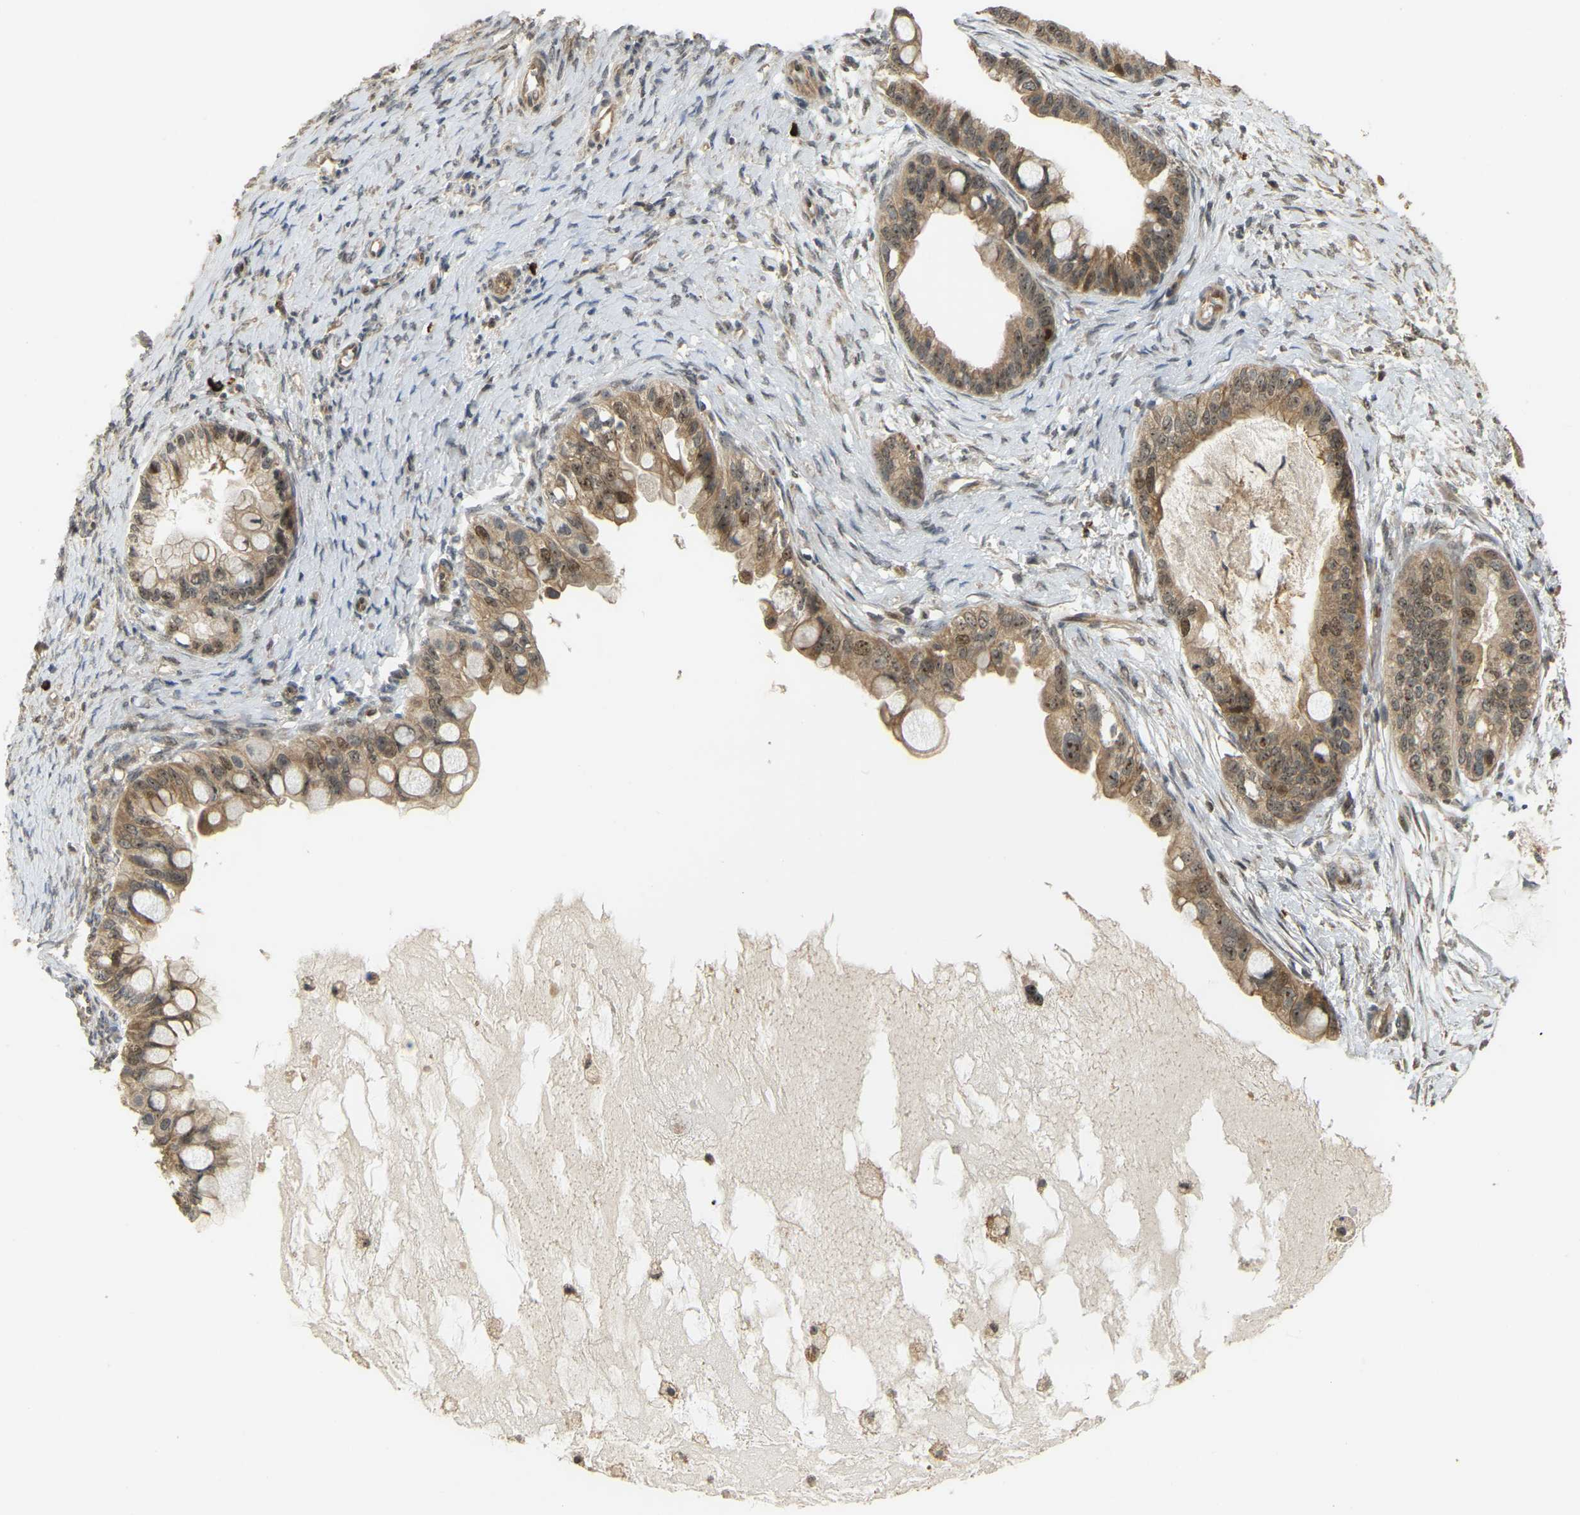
{"staining": {"intensity": "moderate", "quantity": ">75%", "location": "cytoplasmic/membranous,nuclear"}, "tissue": "ovarian cancer", "cell_type": "Tumor cells", "image_type": "cancer", "snomed": [{"axis": "morphology", "description": "Cystadenocarcinoma, mucinous, NOS"}, {"axis": "topography", "description": "Ovary"}], "caption": "Ovarian cancer (mucinous cystadenocarcinoma) stained for a protein shows moderate cytoplasmic/membranous and nuclear positivity in tumor cells.", "gene": "BRF2", "patient": {"sex": "female", "age": 80}}